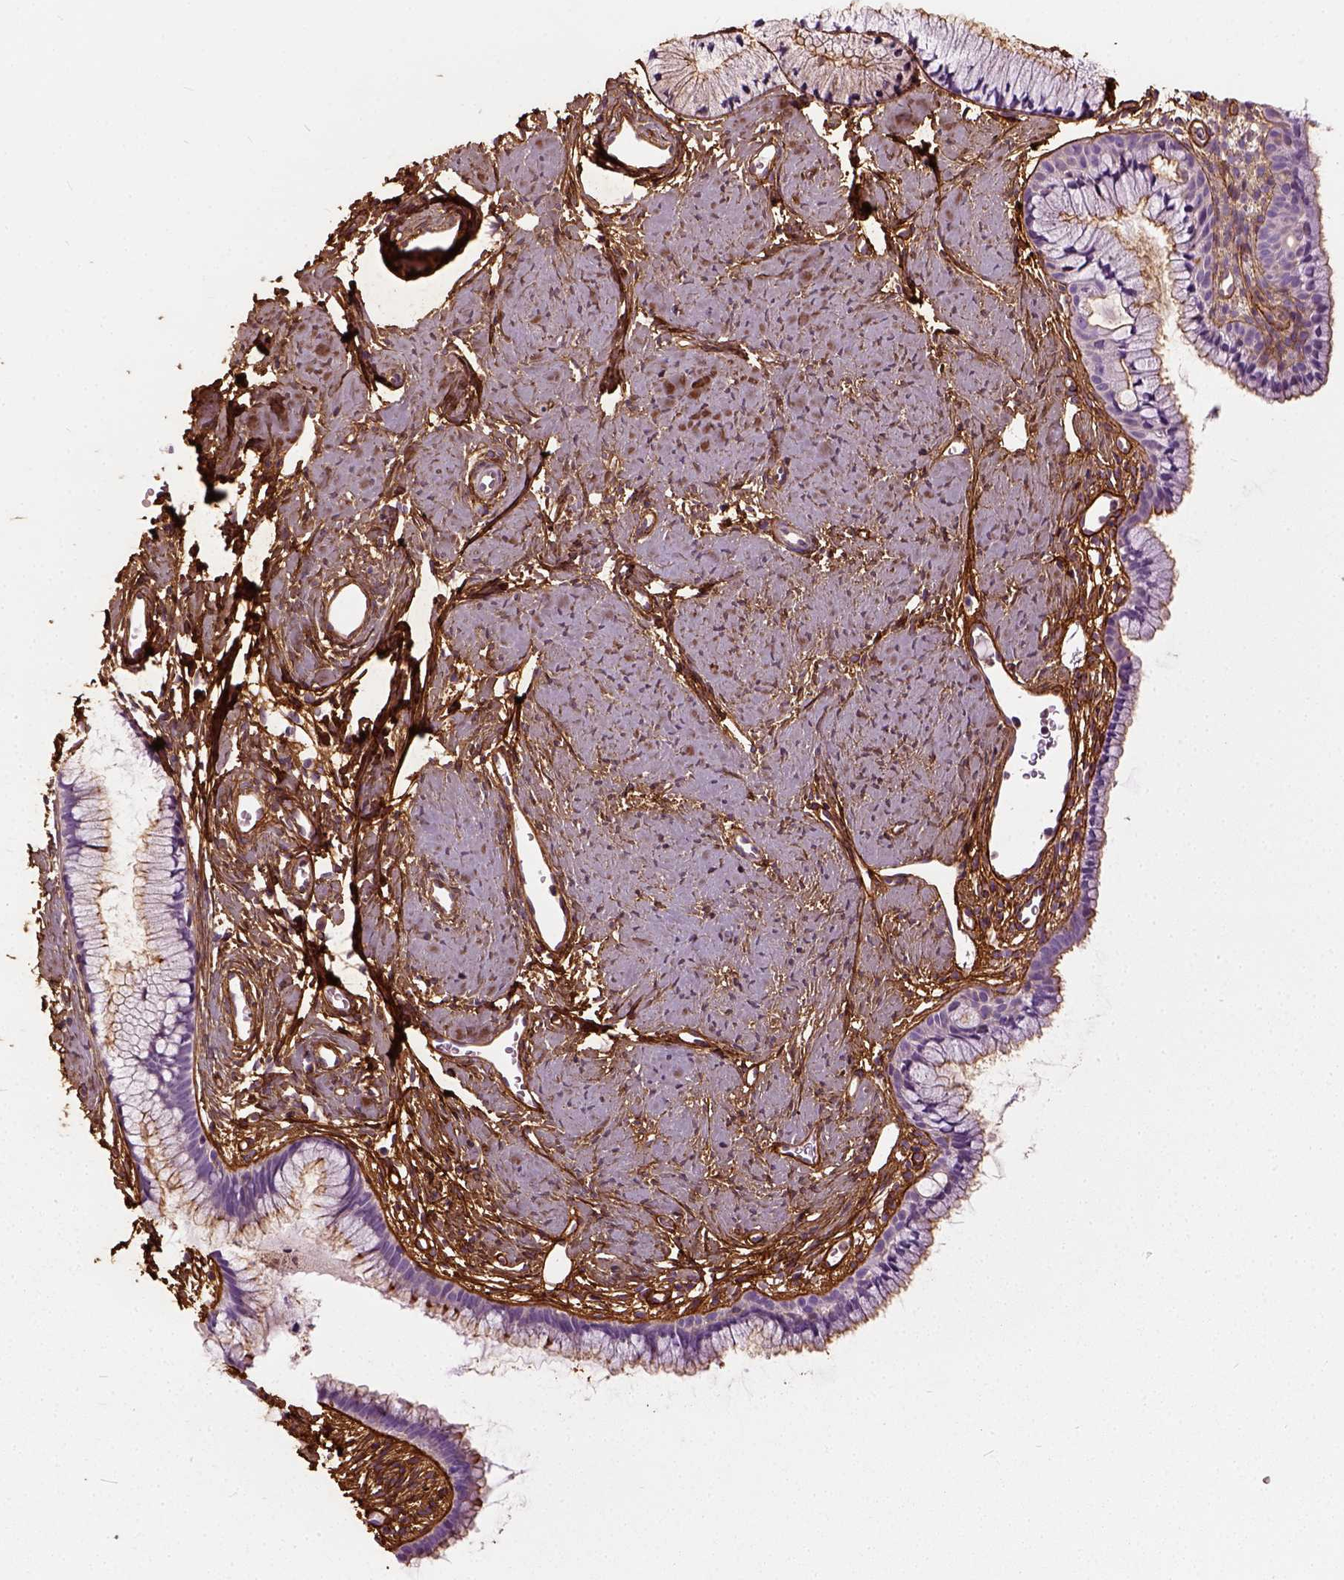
{"staining": {"intensity": "negative", "quantity": "none", "location": "none"}, "tissue": "cervix", "cell_type": "Glandular cells", "image_type": "normal", "snomed": [{"axis": "morphology", "description": "Normal tissue, NOS"}, {"axis": "topography", "description": "Cervix"}], "caption": "There is no significant expression in glandular cells of cervix. Brightfield microscopy of immunohistochemistry (IHC) stained with DAB (3,3'-diaminobenzidine) (brown) and hematoxylin (blue), captured at high magnification.", "gene": "COL6A2", "patient": {"sex": "female", "age": 40}}